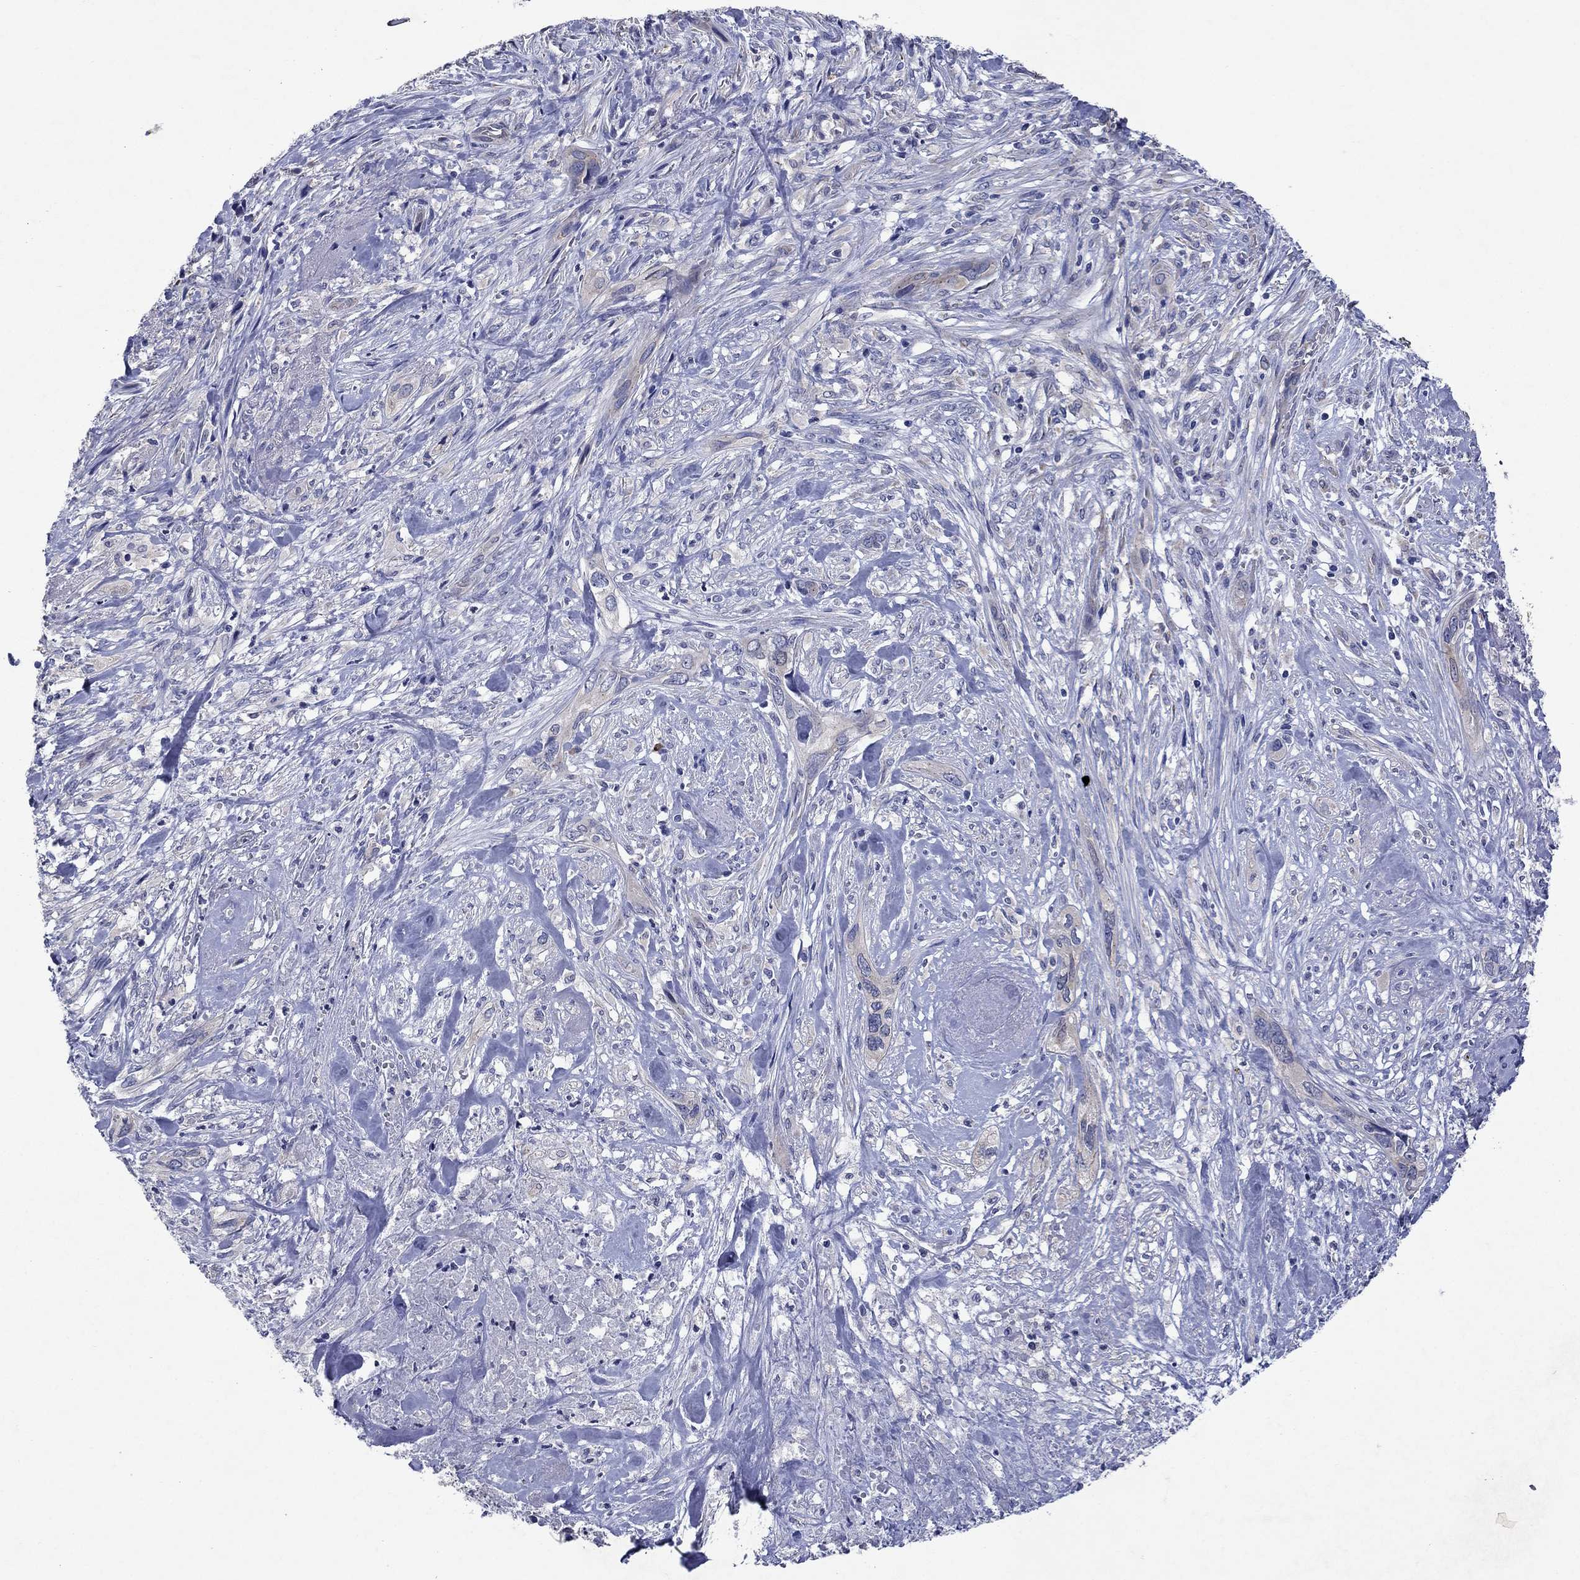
{"staining": {"intensity": "negative", "quantity": "none", "location": "none"}, "tissue": "cervical cancer", "cell_type": "Tumor cells", "image_type": "cancer", "snomed": [{"axis": "morphology", "description": "Squamous cell carcinoma, NOS"}, {"axis": "topography", "description": "Cervix"}], "caption": "Tumor cells show no significant expression in squamous cell carcinoma (cervical).", "gene": "SULT2B1", "patient": {"sex": "female", "age": 57}}